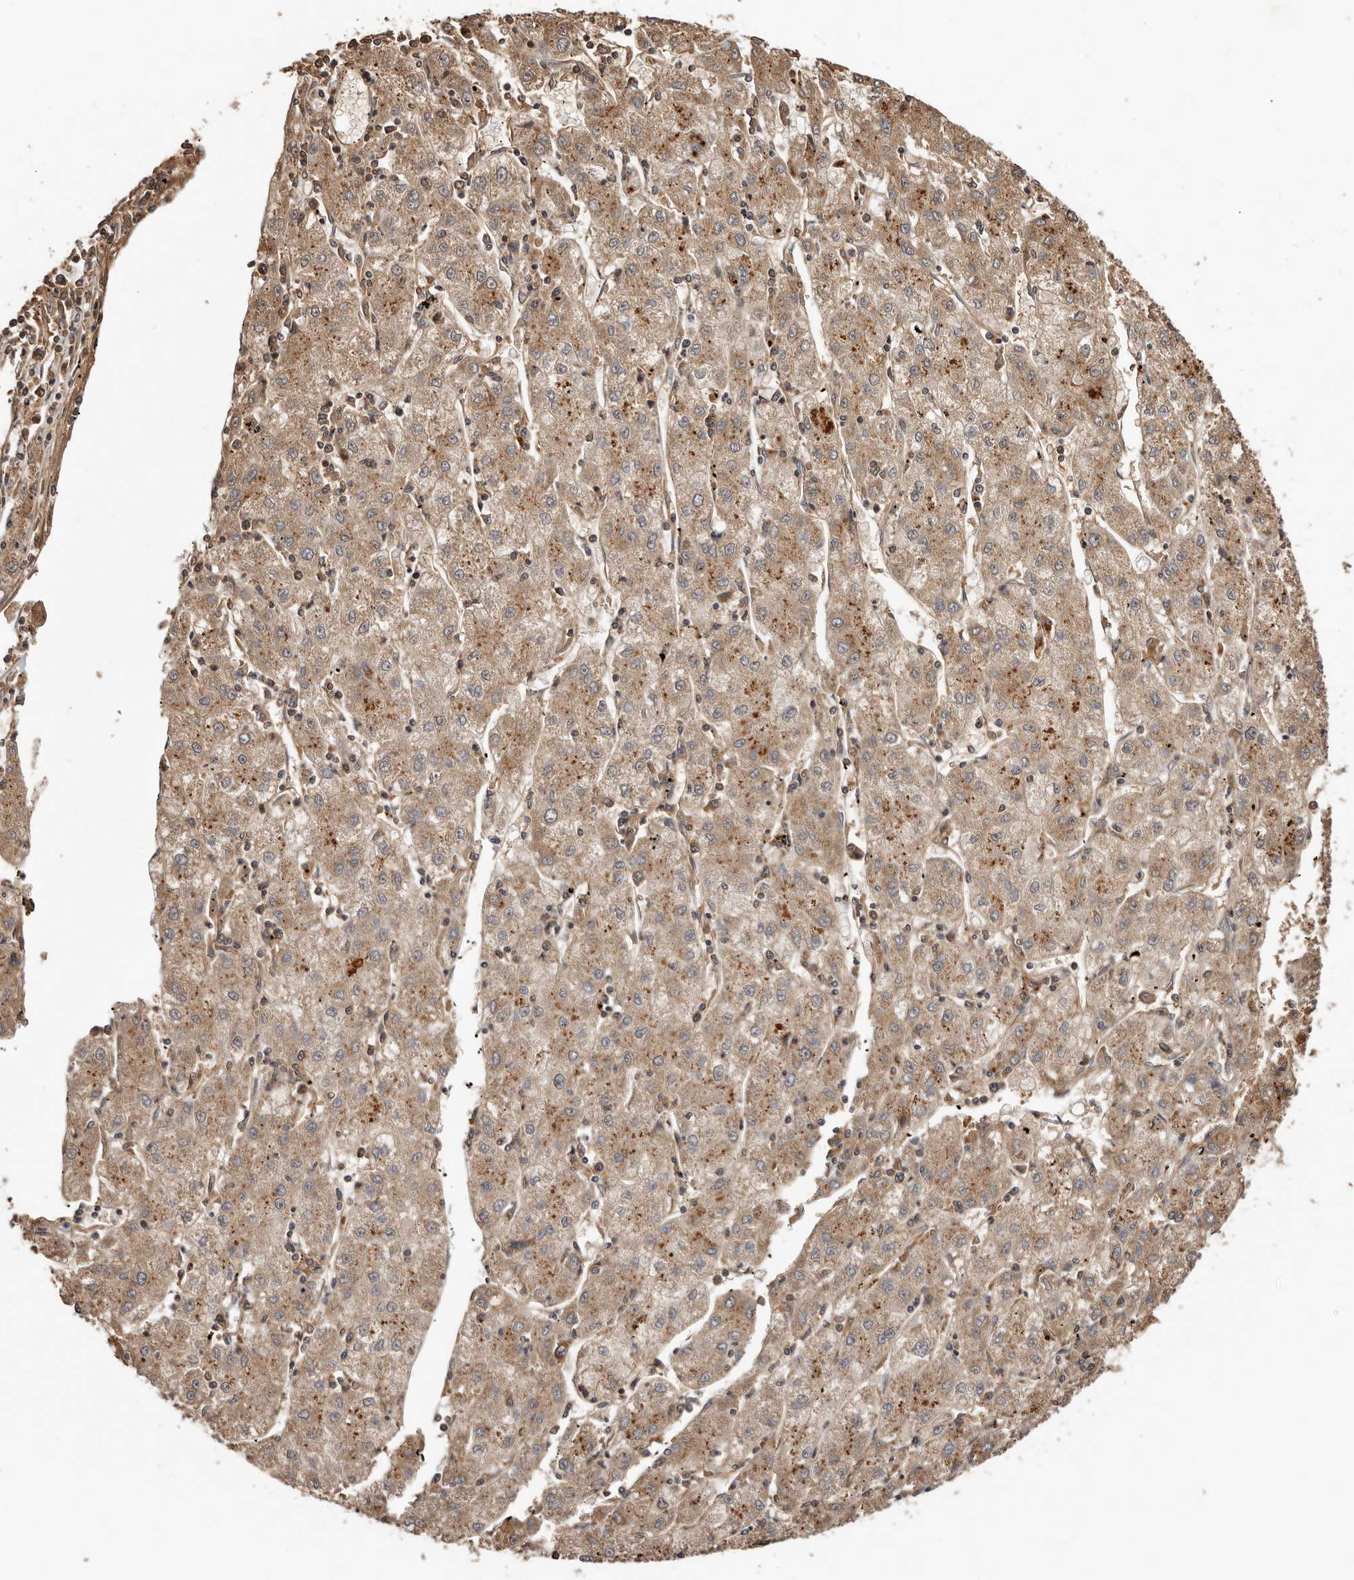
{"staining": {"intensity": "moderate", "quantity": ">75%", "location": "cytoplasmic/membranous"}, "tissue": "liver cancer", "cell_type": "Tumor cells", "image_type": "cancer", "snomed": [{"axis": "morphology", "description": "Carcinoma, Hepatocellular, NOS"}, {"axis": "topography", "description": "Liver"}], "caption": "Immunohistochemical staining of hepatocellular carcinoma (liver) demonstrates medium levels of moderate cytoplasmic/membranous staining in approximately >75% of tumor cells. The protein is stained brown, and the nuclei are stained in blue (DAB IHC with brightfield microscopy, high magnification).", "gene": "GOT1L1", "patient": {"sex": "male", "age": 72}}